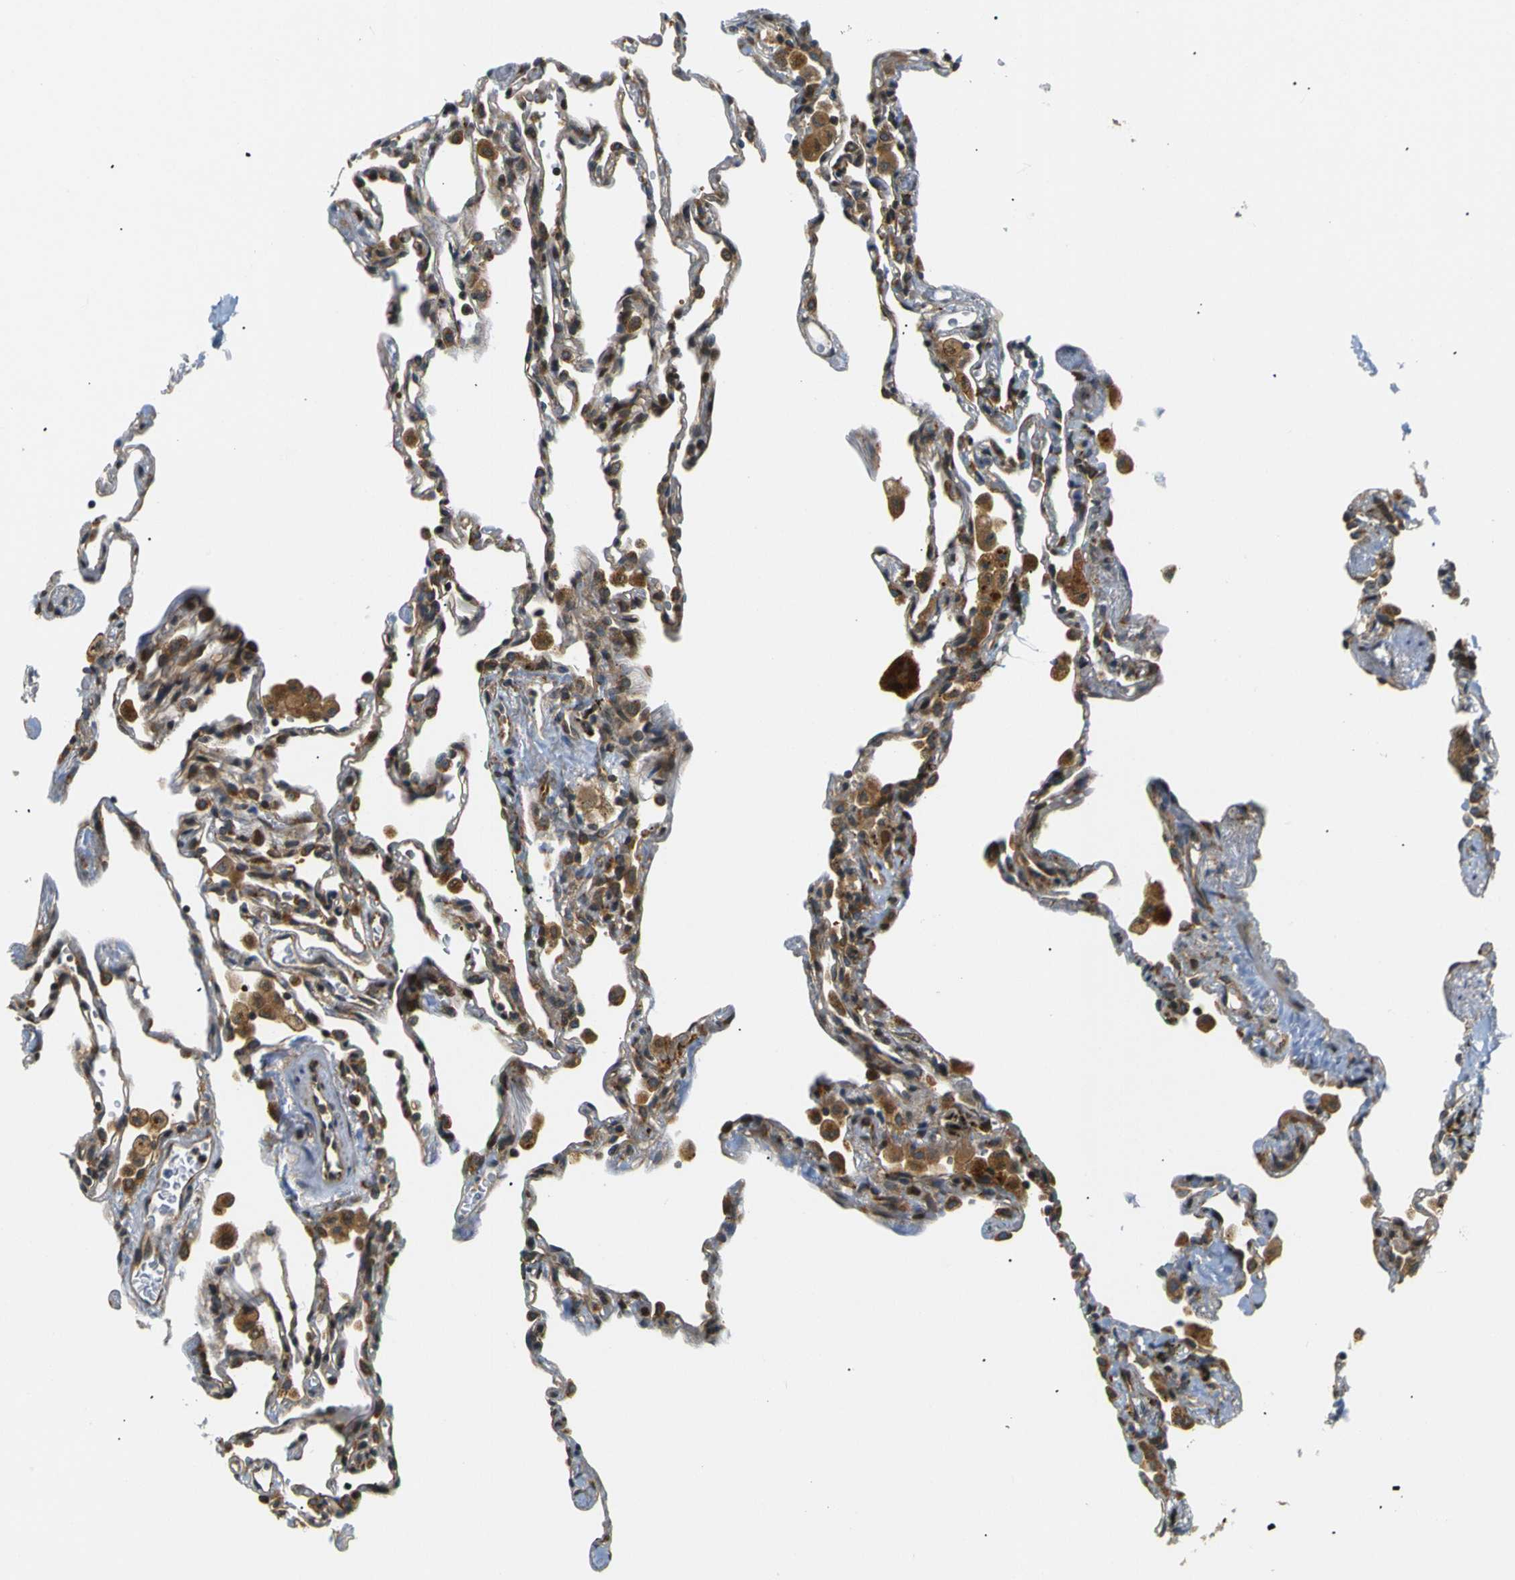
{"staining": {"intensity": "moderate", "quantity": "25%-75%", "location": "cytoplasmic/membranous"}, "tissue": "lung", "cell_type": "Alveolar cells", "image_type": "normal", "snomed": [{"axis": "morphology", "description": "Normal tissue, NOS"}, {"axis": "topography", "description": "Lung"}], "caption": "Immunohistochemical staining of unremarkable lung exhibits medium levels of moderate cytoplasmic/membranous positivity in about 25%-75% of alveolar cells.", "gene": "ABCE1", "patient": {"sex": "male", "age": 59}}